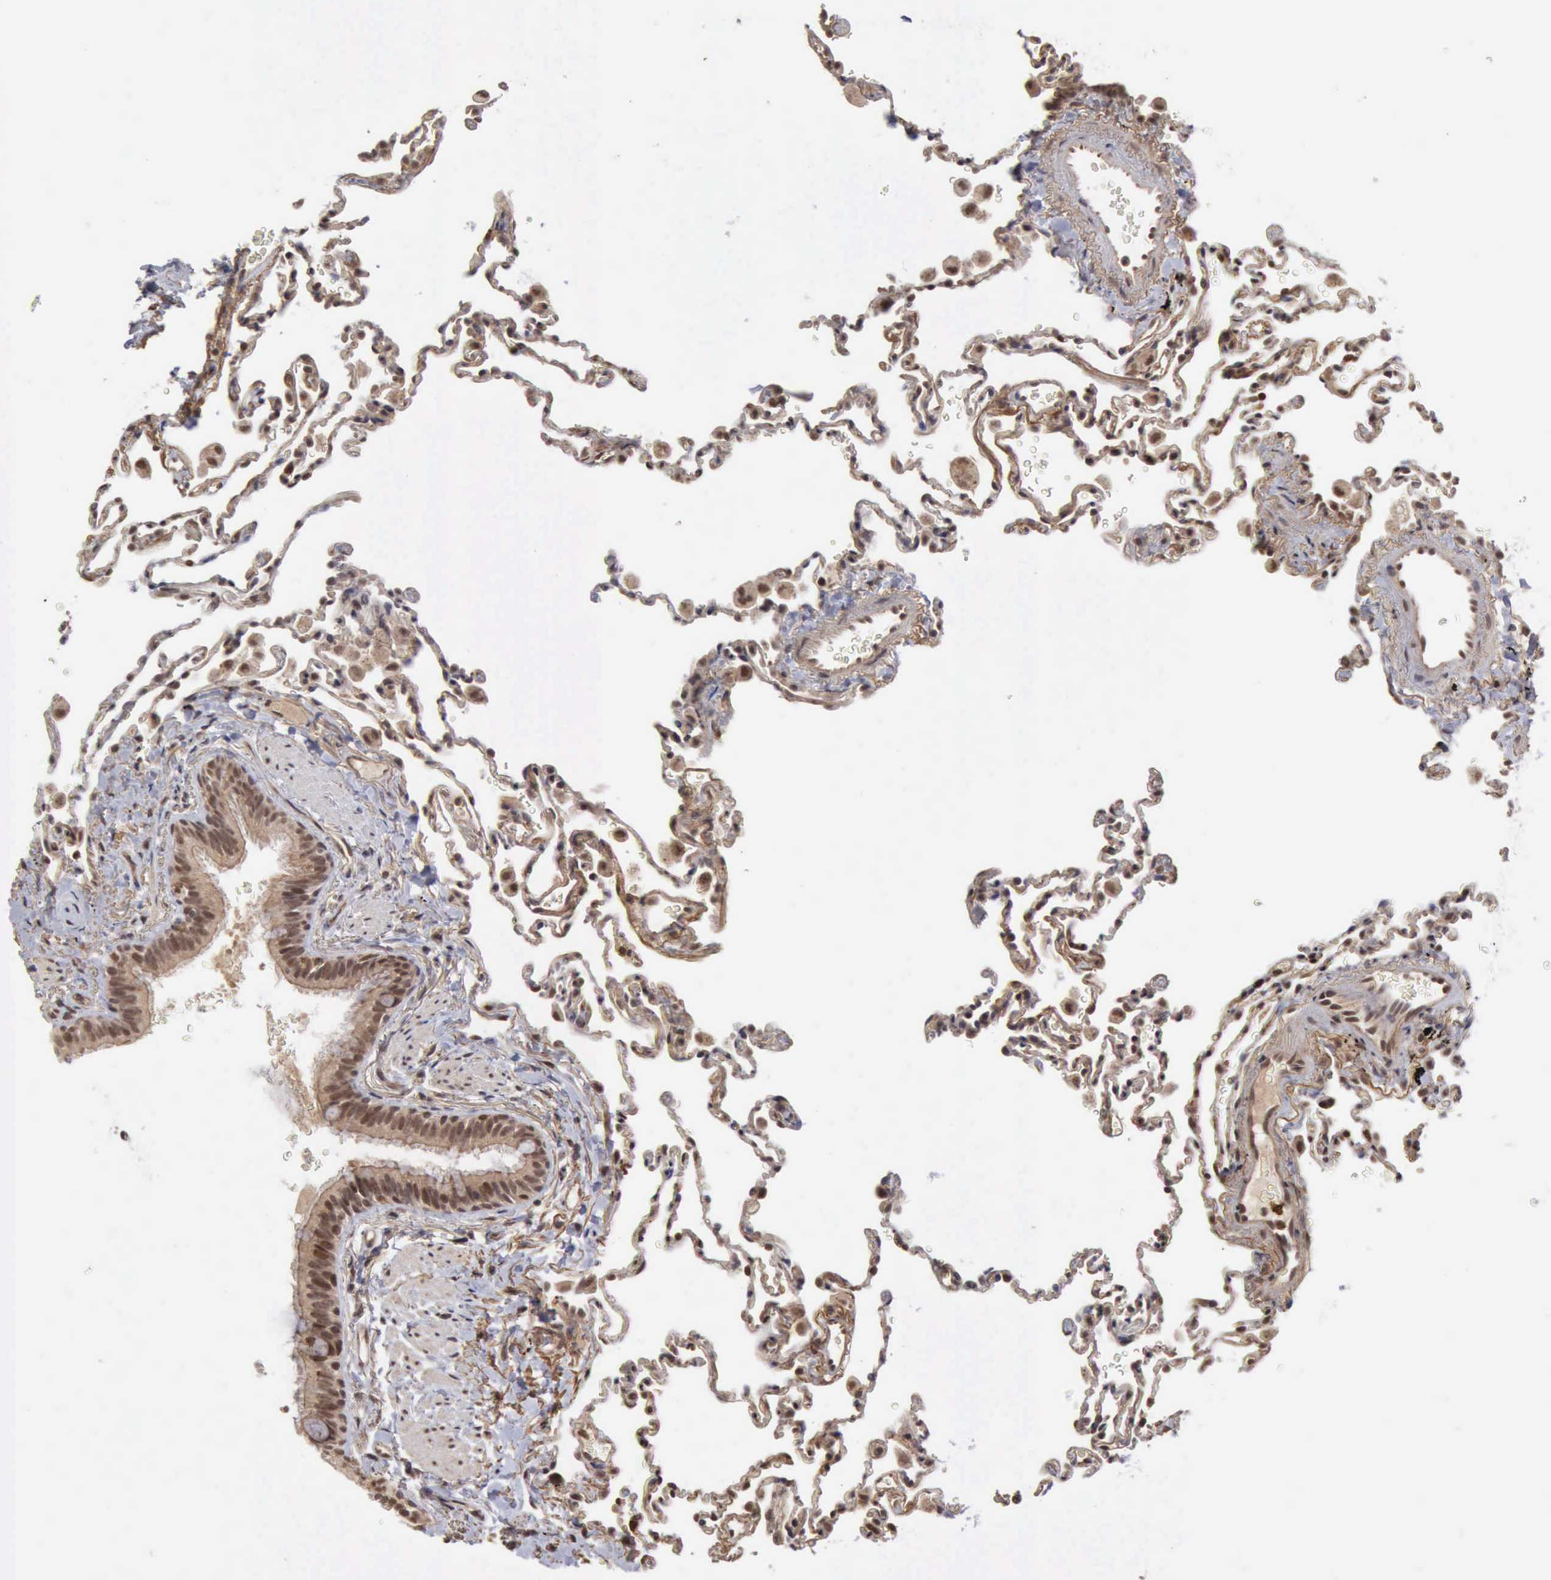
{"staining": {"intensity": "weak", "quantity": ">75%", "location": "nuclear"}, "tissue": "lung", "cell_type": "Alveolar cells", "image_type": "normal", "snomed": [{"axis": "morphology", "description": "Normal tissue, NOS"}, {"axis": "topography", "description": "Lung"}], "caption": "Immunohistochemistry (DAB (3,3'-diaminobenzidine)) staining of normal human lung reveals weak nuclear protein positivity in approximately >75% of alveolar cells. (Stains: DAB (3,3'-diaminobenzidine) in brown, nuclei in blue, Microscopy: brightfield microscopy at high magnification).", "gene": "CDKN2A", "patient": {"sex": "male", "age": 59}}